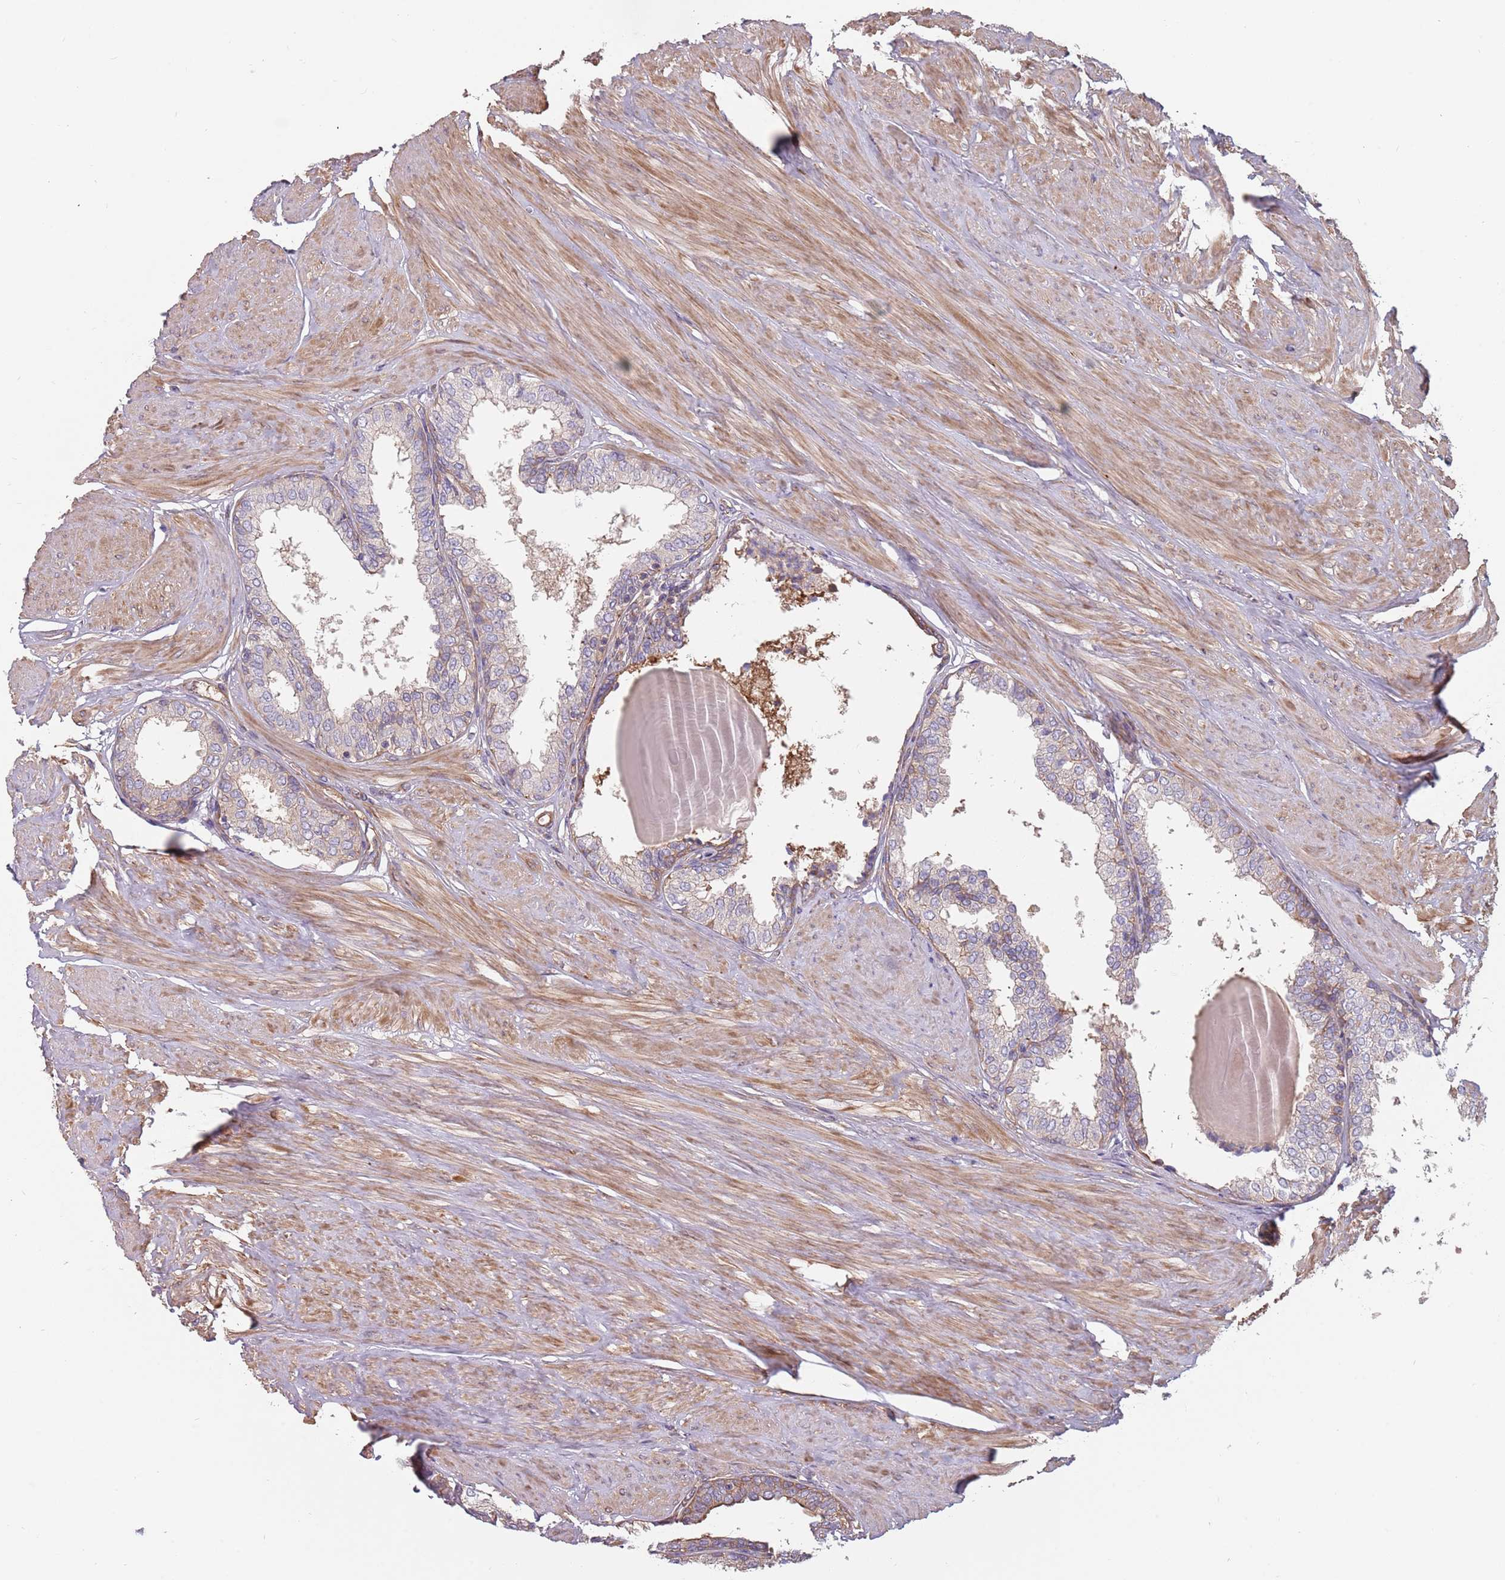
{"staining": {"intensity": "moderate", "quantity": "<25%", "location": "cytoplasmic/membranous"}, "tissue": "prostate", "cell_type": "Glandular cells", "image_type": "normal", "snomed": [{"axis": "morphology", "description": "Normal tissue, NOS"}, {"axis": "topography", "description": "Prostate"}], "caption": "The immunohistochemical stain highlights moderate cytoplasmic/membranous expression in glandular cells of unremarkable prostate.", "gene": "SPDL1", "patient": {"sex": "male", "age": 48}}